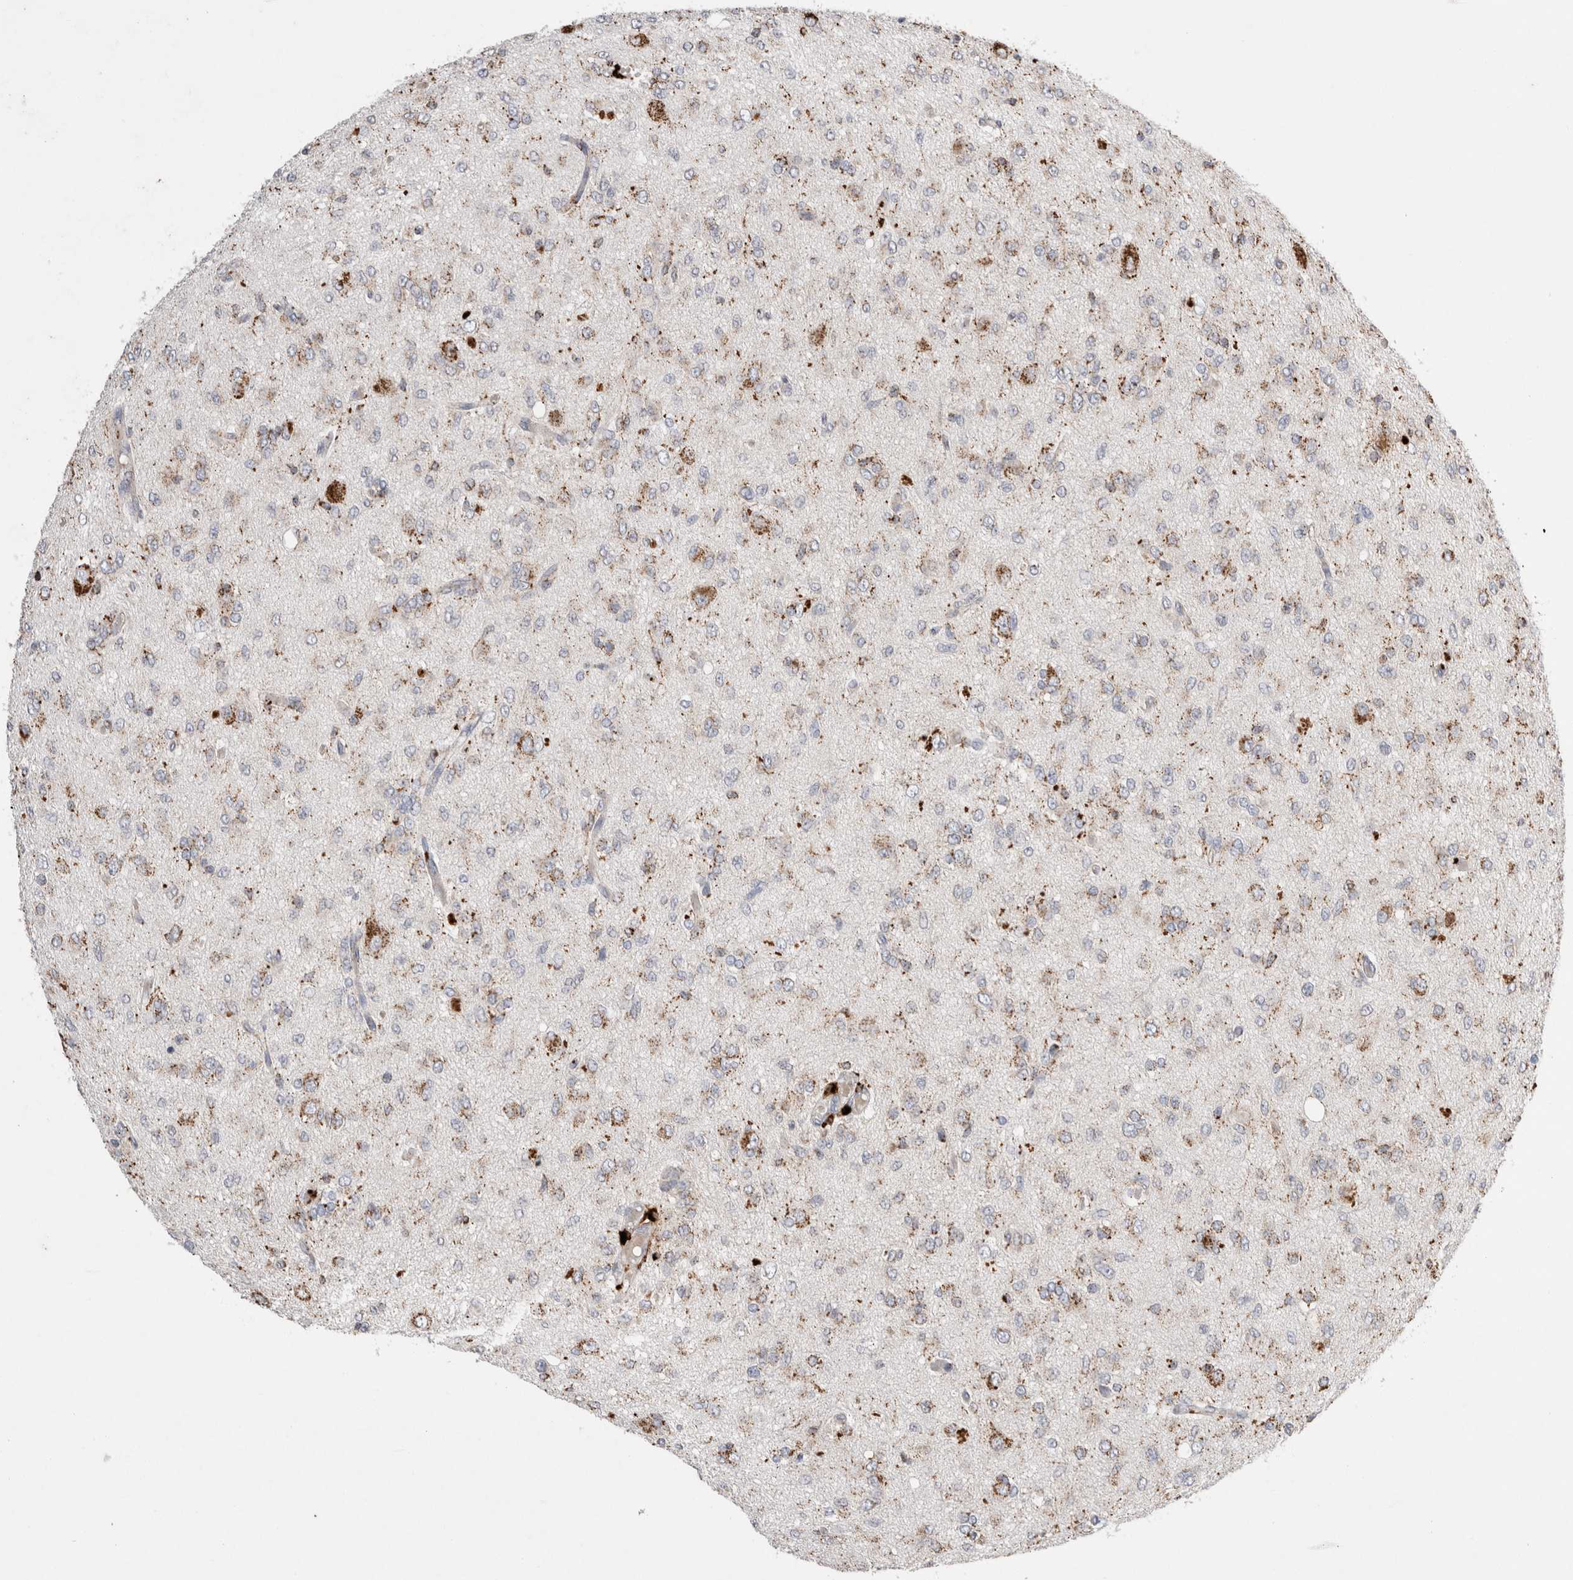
{"staining": {"intensity": "weak", "quantity": "25%-75%", "location": "cytoplasmic/membranous"}, "tissue": "glioma", "cell_type": "Tumor cells", "image_type": "cancer", "snomed": [{"axis": "morphology", "description": "Glioma, malignant, High grade"}, {"axis": "topography", "description": "Brain"}], "caption": "Protein expression analysis of glioma exhibits weak cytoplasmic/membranous positivity in about 25%-75% of tumor cells.", "gene": "CTSA", "patient": {"sex": "female", "age": 59}}